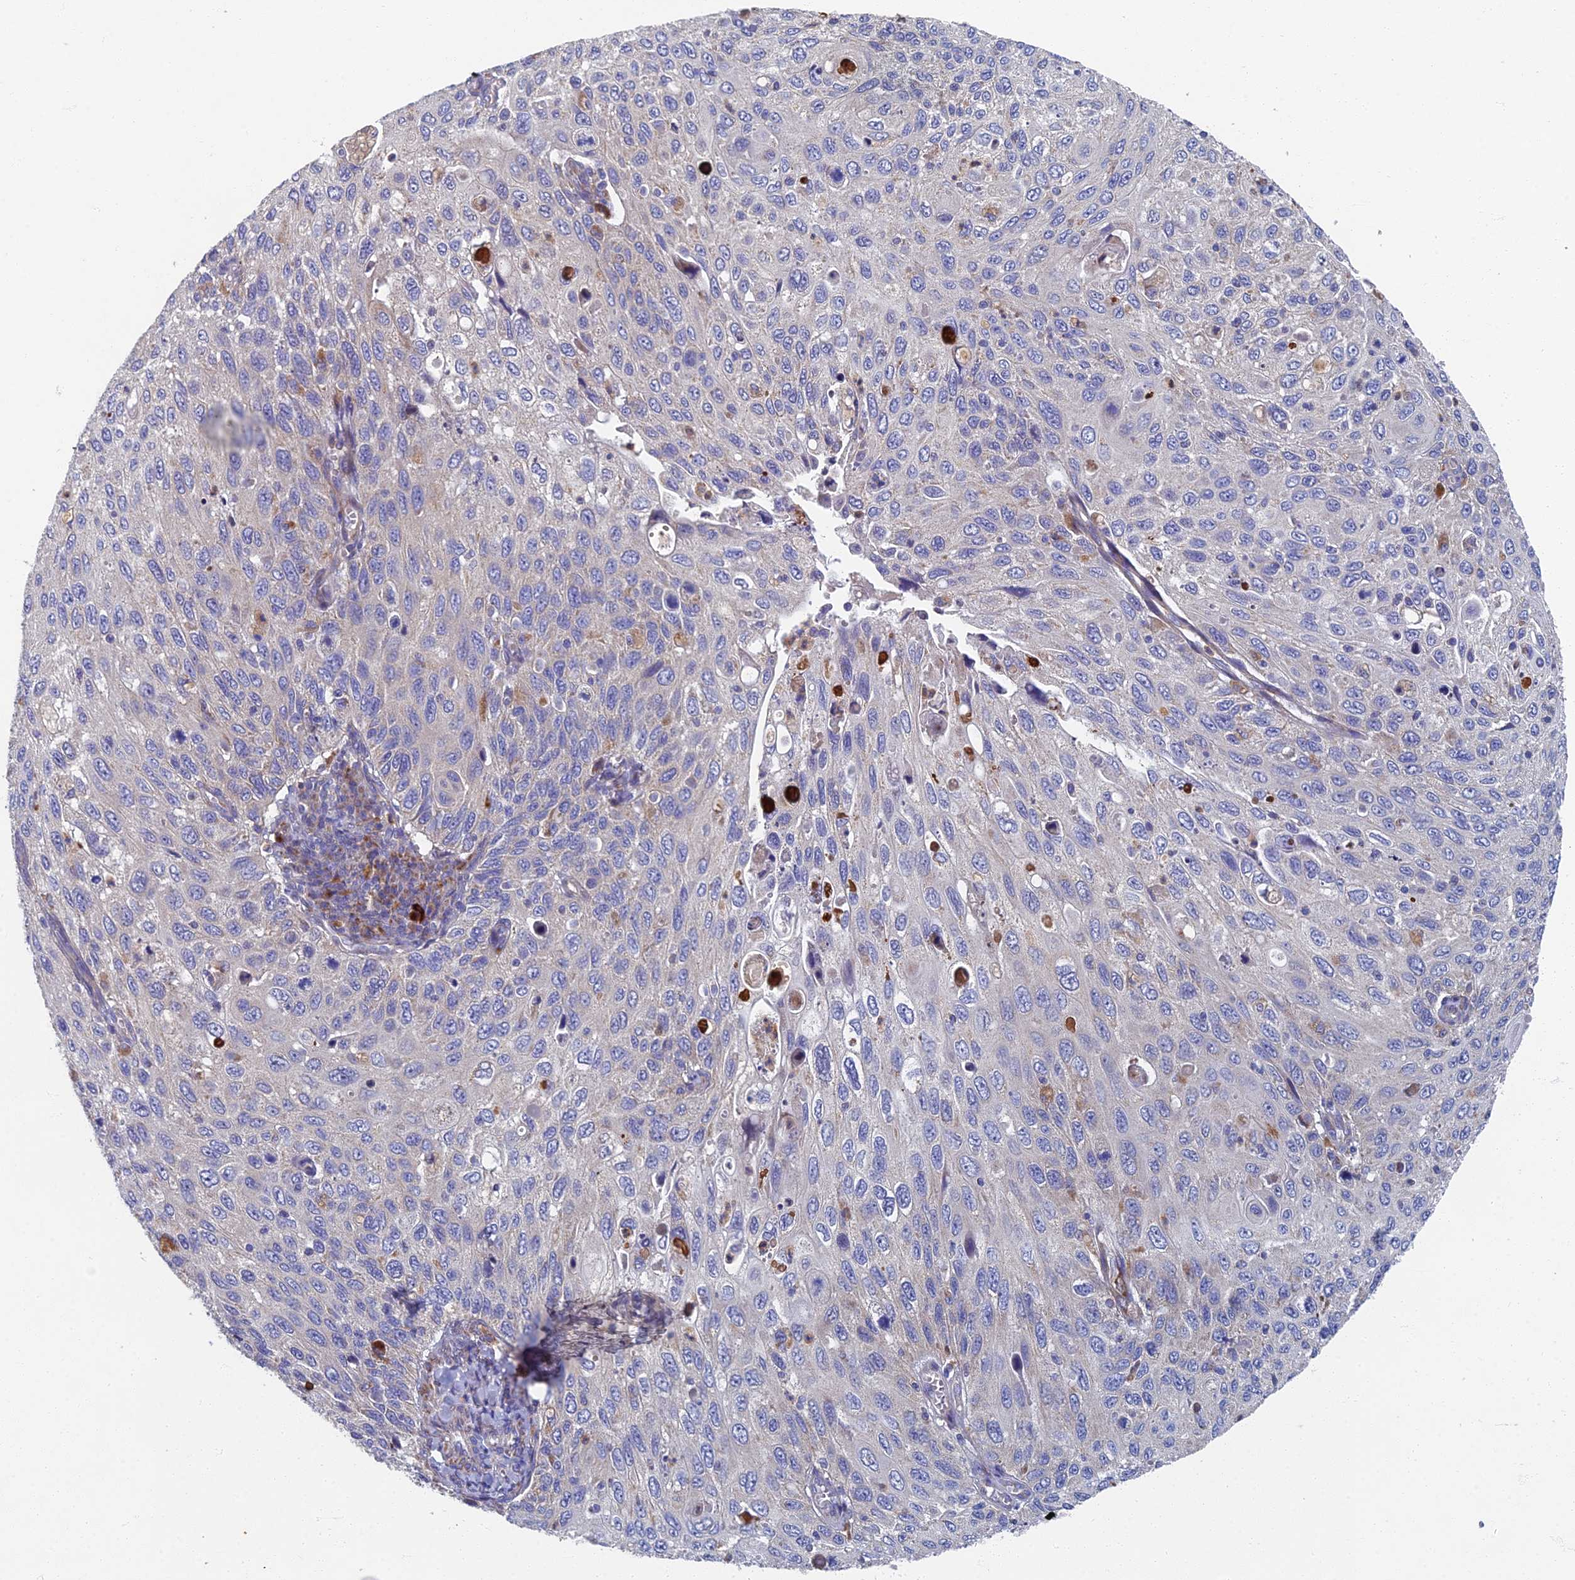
{"staining": {"intensity": "negative", "quantity": "none", "location": "none"}, "tissue": "cervical cancer", "cell_type": "Tumor cells", "image_type": "cancer", "snomed": [{"axis": "morphology", "description": "Squamous cell carcinoma, NOS"}, {"axis": "topography", "description": "Cervix"}], "caption": "Protein analysis of squamous cell carcinoma (cervical) reveals no significant expression in tumor cells. (Brightfield microscopy of DAB (3,3'-diaminobenzidine) IHC at high magnification).", "gene": "RNASEK", "patient": {"sex": "female", "age": 70}}